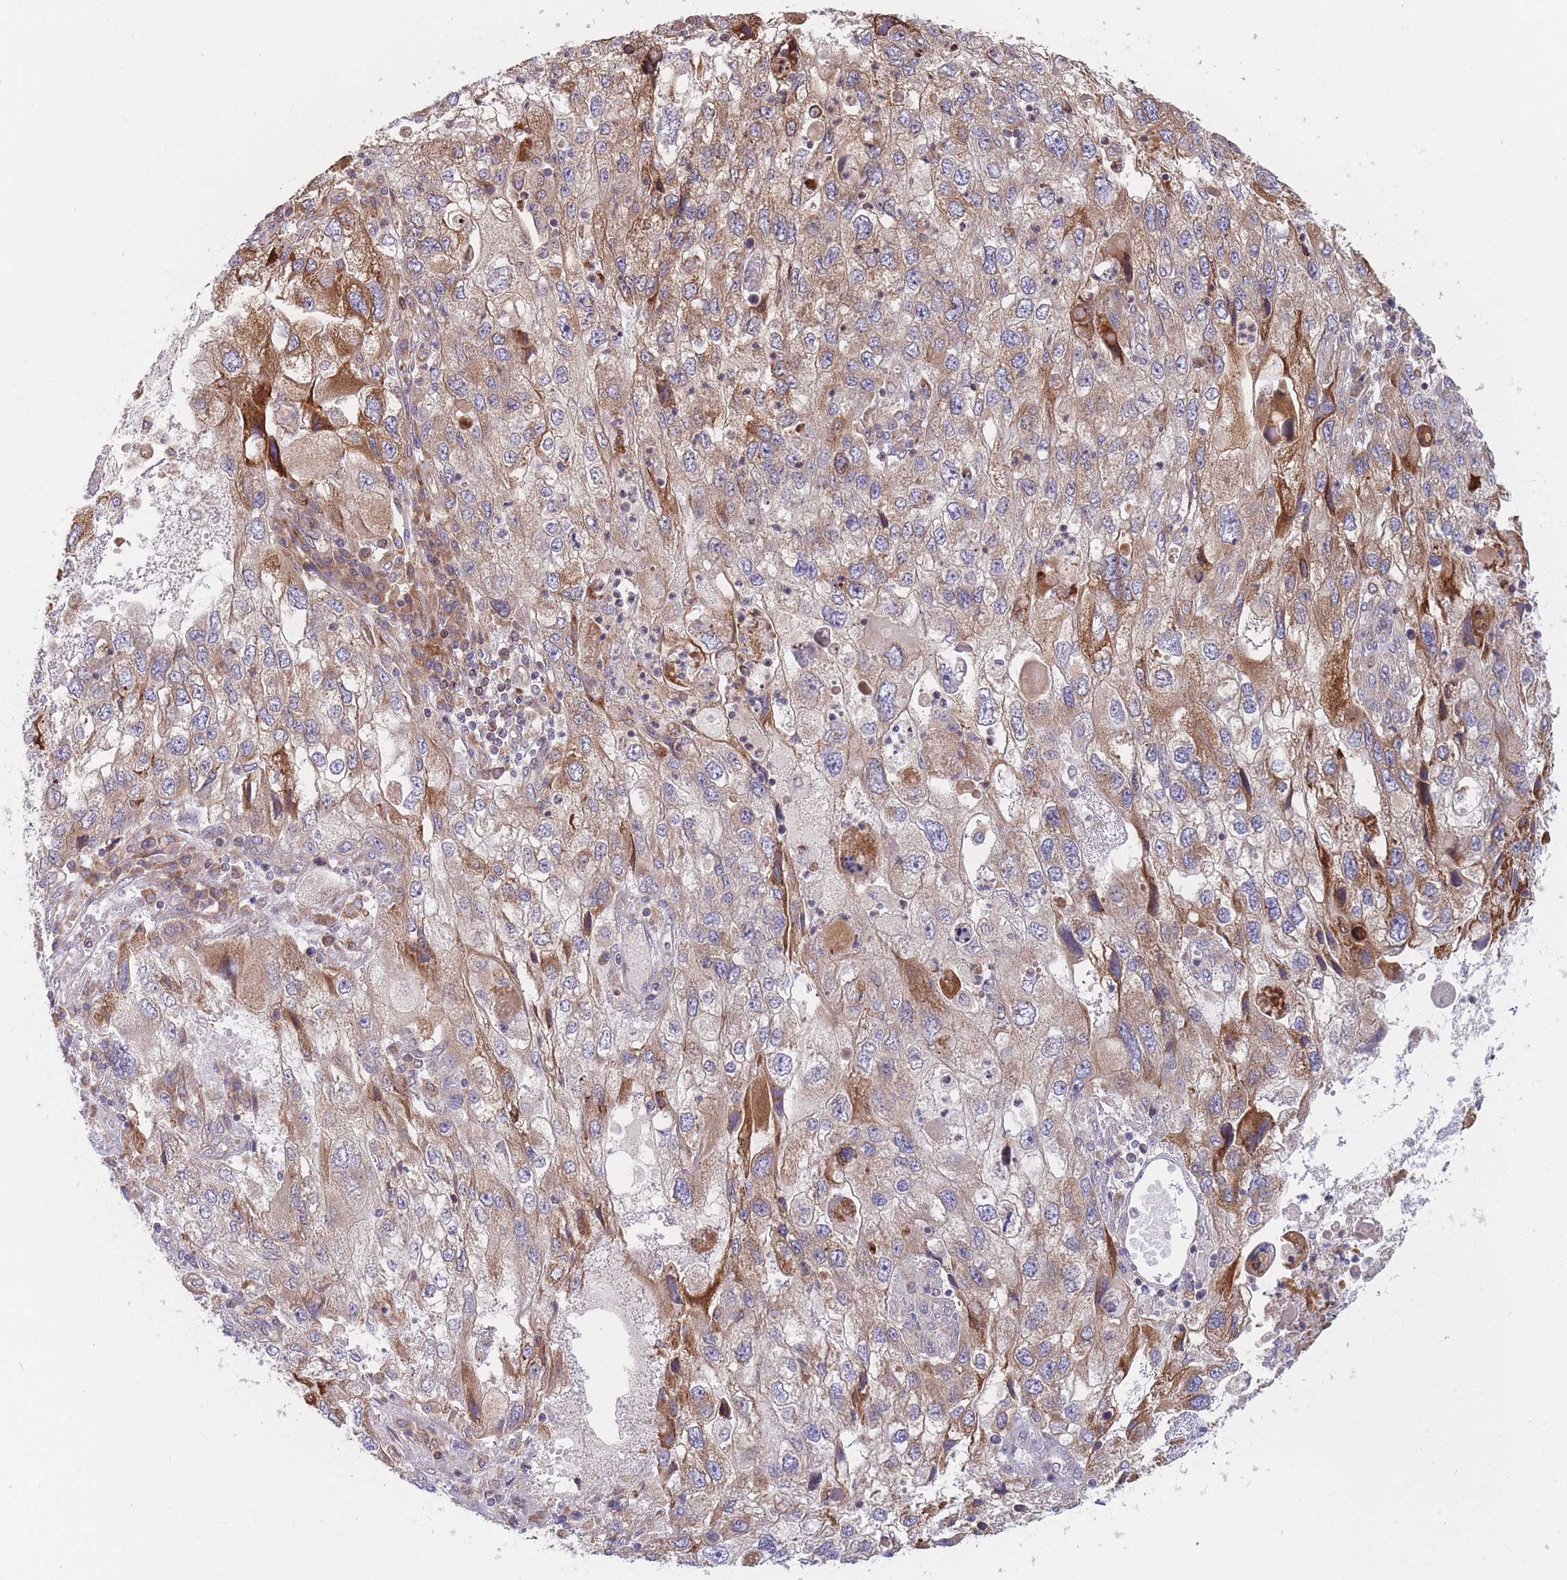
{"staining": {"intensity": "moderate", "quantity": ">75%", "location": "cytoplasmic/membranous"}, "tissue": "endometrial cancer", "cell_type": "Tumor cells", "image_type": "cancer", "snomed": [{"axis": "morphology", "description": "Adenocarcinoma, NOS"}, {"axis": "topography", "description": "Endometrium"}], "caption": "A high-resolution histopathology image shows IHC staining of endometrial cancer (adenocarcinoma), which reveals moderate cytoplasmic/membranous positivity in about >75% of tumor cells.", "gene": "TMEM131L", "patient": {"sex": "female", "age": 49}}